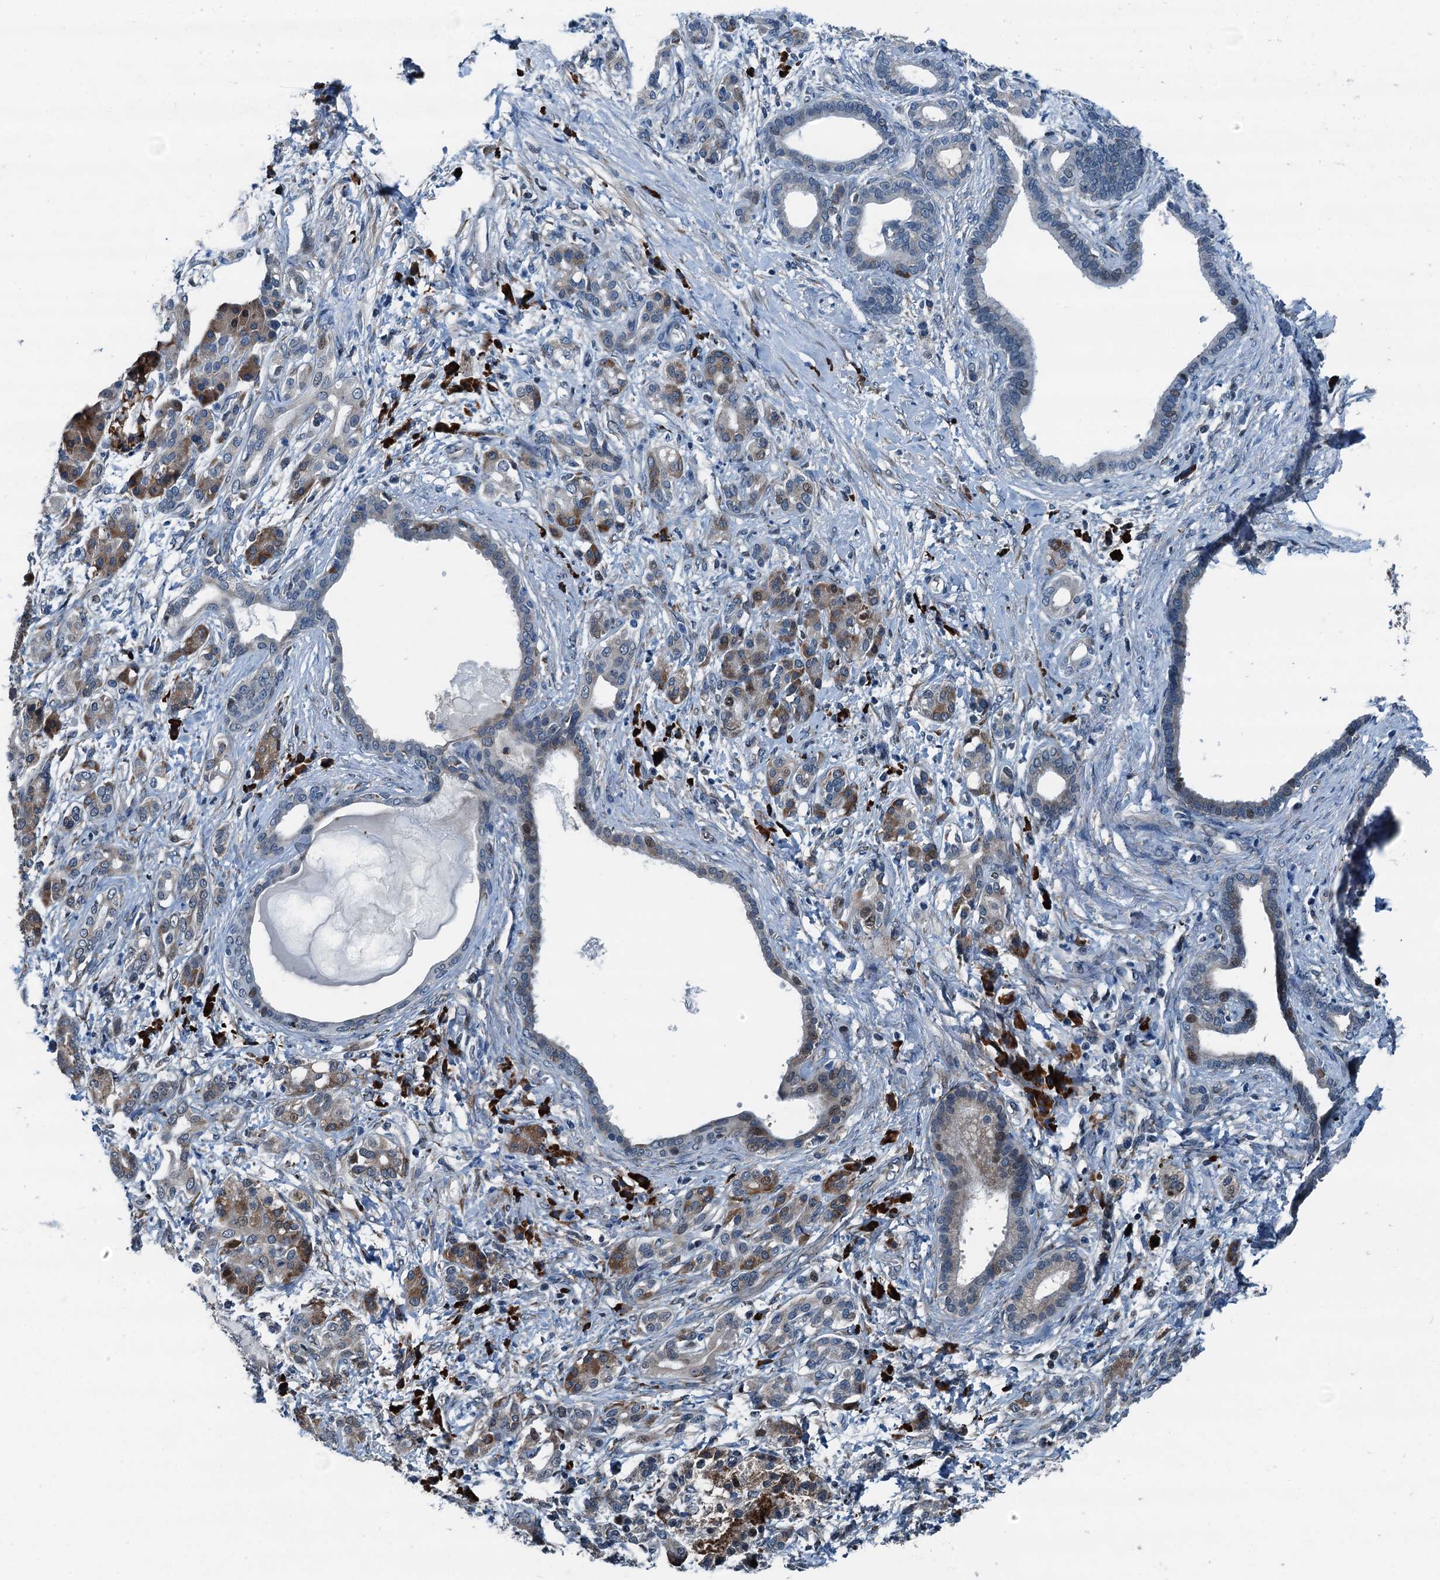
{"staining": {"intensity": "weak", "quantity": "<25%", "location": "nuclear"}, "tissue": "pancreatic cancer", "cell_type": "Tumor cells", "image_type": "cancer", "snomed": [{"axis": "morphology", "description": "Adenocarcinoma, NOS"}, {"axis": "topography", "description": "Pancreas"}], "caption": "This is an immunohistochemistry (IHC) micrograph of human pancreatic cancer (adenocarcinoma). There is no positivity in tumor cells.", "gene": "TAMALIN", "patient": {"sex": "female", "age": 55}}